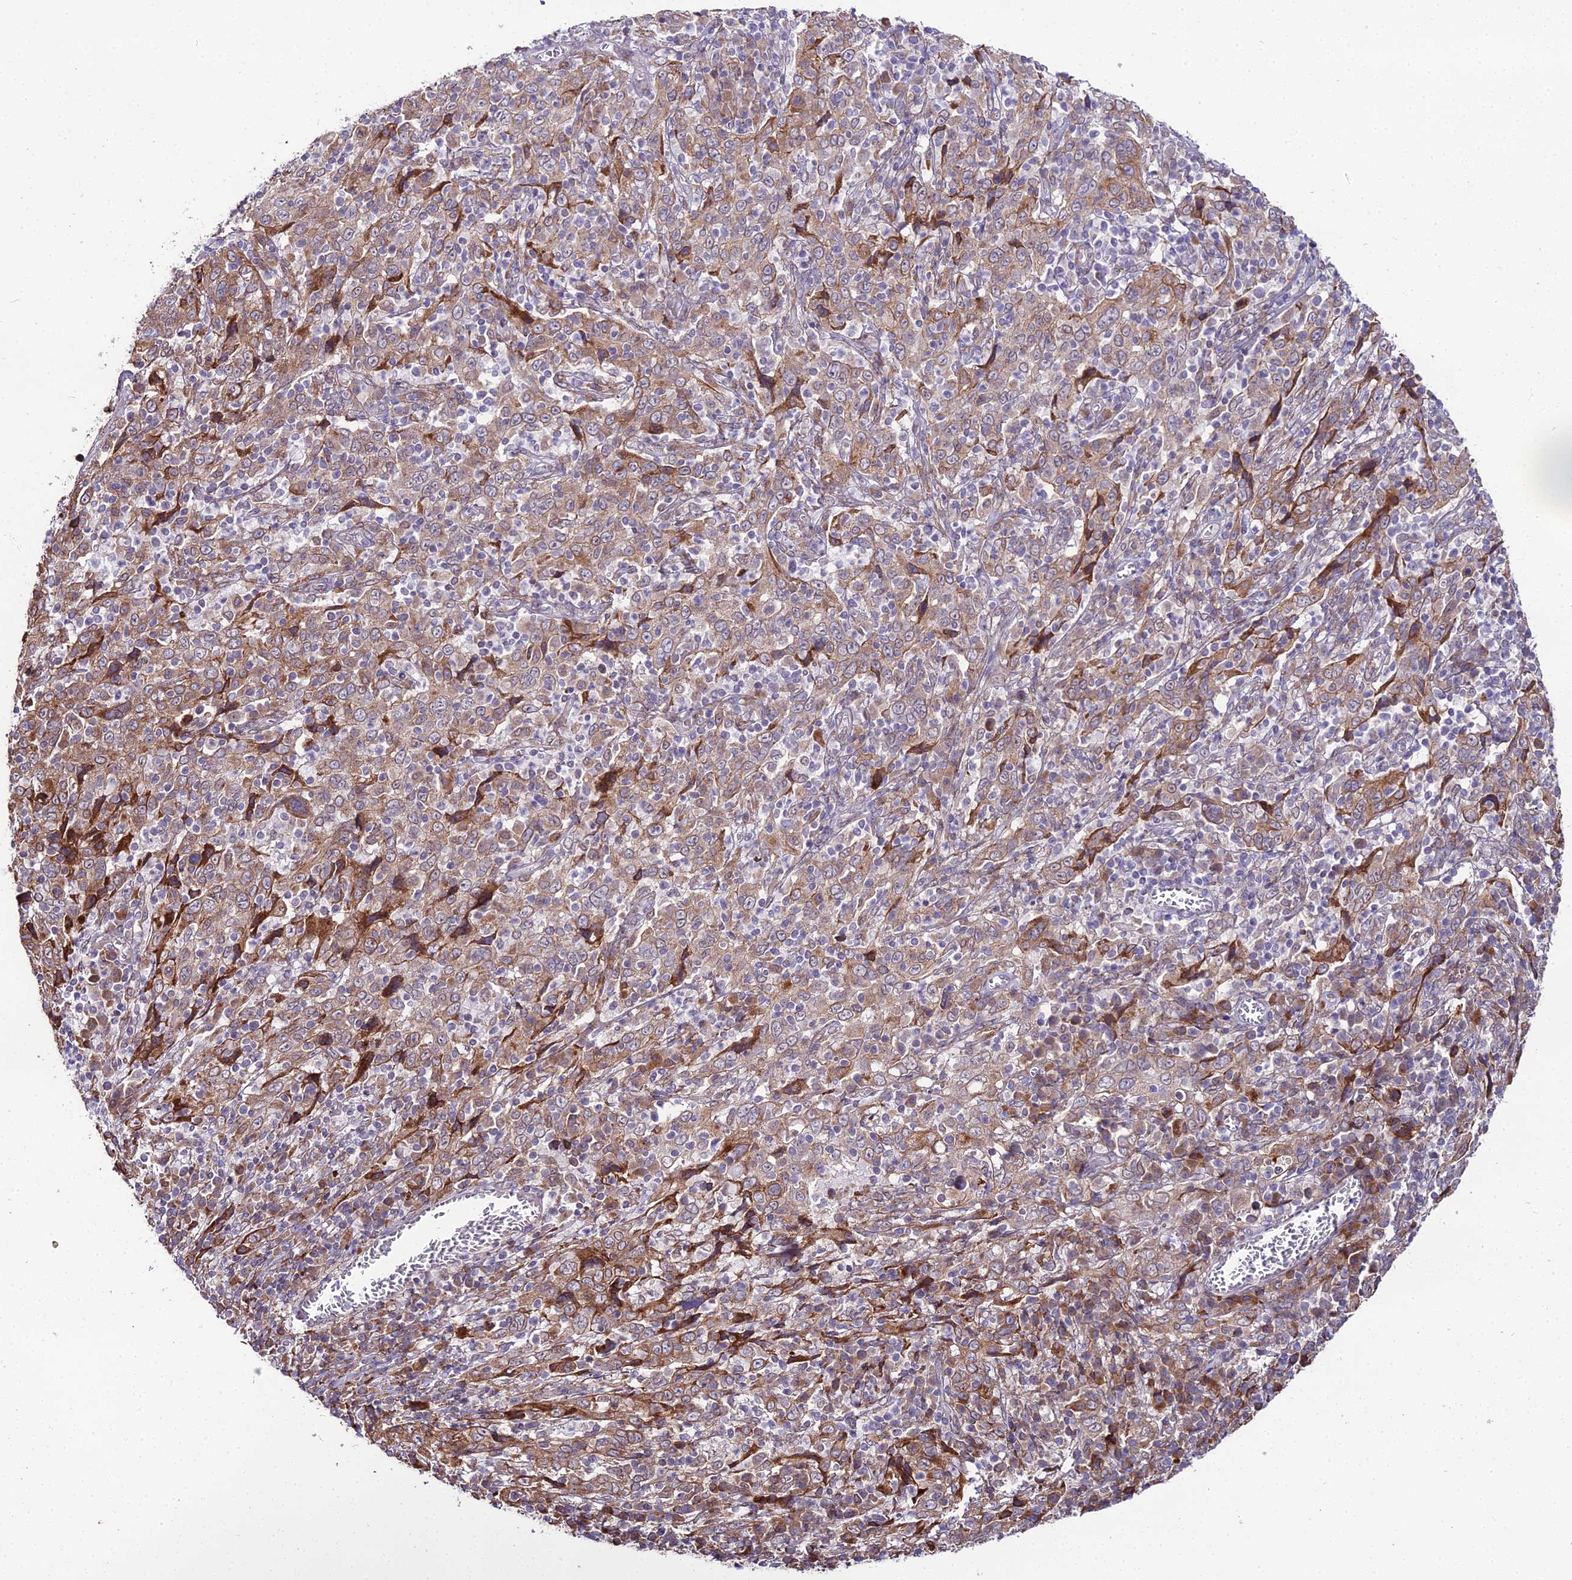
{"staining": {"intensity": "moderate", "quantity": "25%-75%", "location": "cytoplasmic/membranous"}, "tissue": "cervical cancer", "cell_type": "Tumor cells", "image_type": "cancer", "snomed": [{"axis": "morphology", "description": "Squamous cell carcinoma, NOS"}, {"axis": "topography", "description": "Cervix"}], "caption": "This photomicrograph demonstrates immunohistochemistry staining of cervical cancer, with medium moderate cytoplasmic/membranous expression in approximately 25%-75% of tumor cells.", "gene": "TROAP", "patient": {"sex": "female", "age": 46}}